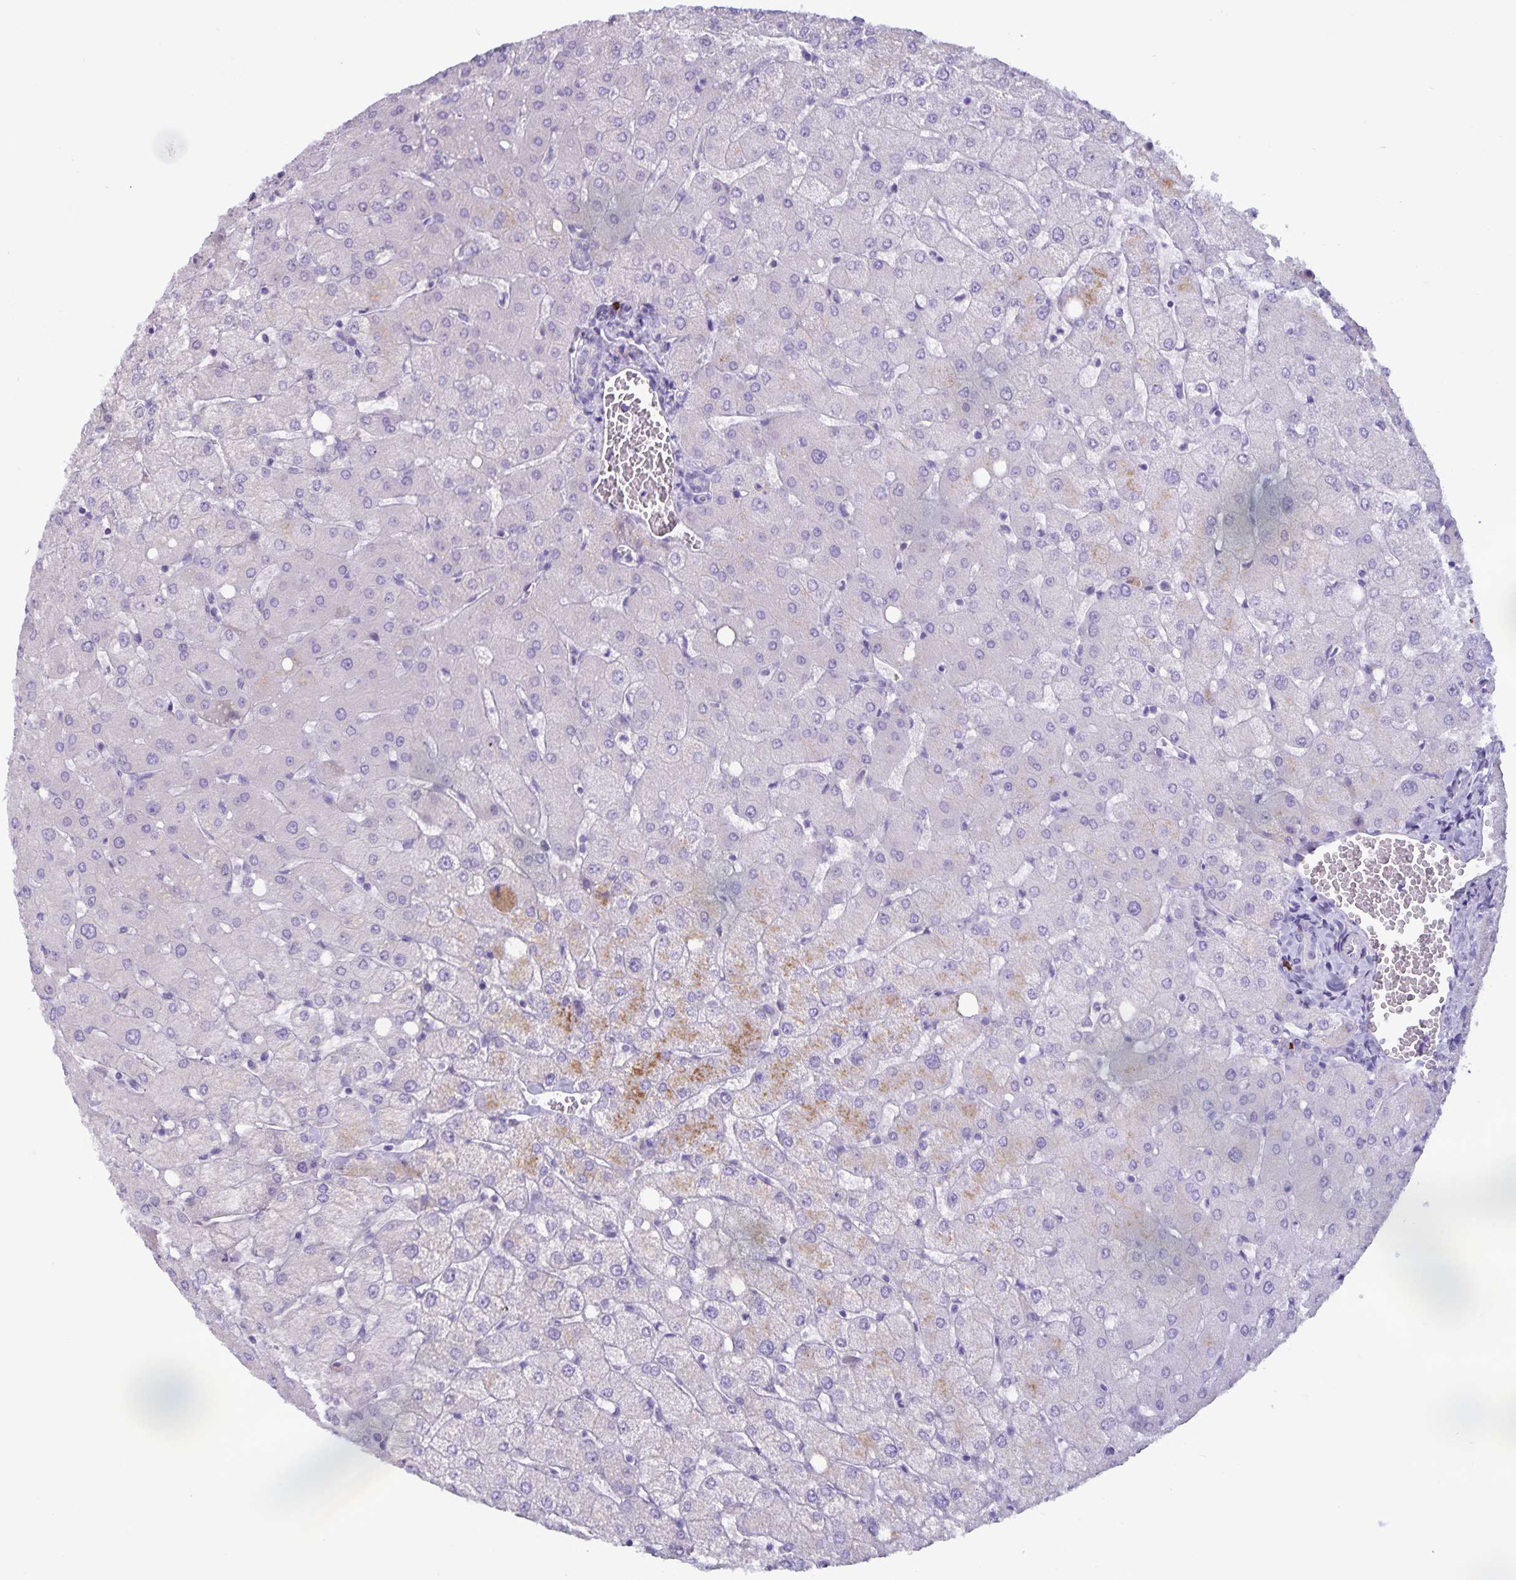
{"staining": {"intensity": "negative", "quantity": "none", "location": "none"}, "tissue": "liver", "cell_type": "Cholangiocytes", "image_type": "normal", "snomed": [{"axis": "morphology", "description": "Normal tissue, NOS"}, {"axis": "topography", "description": "Liver"}], "caption": "Cholangiocytes show no significant protein expression in normal liver. Brightfield microscopy of IHC stained with DAB (3,3'-diaminobenzidine) (brown) and hematoxylin (blue), captured at high magnification.", "gene": "IBTK", "patient": {"sex": "female", "age": 54}}